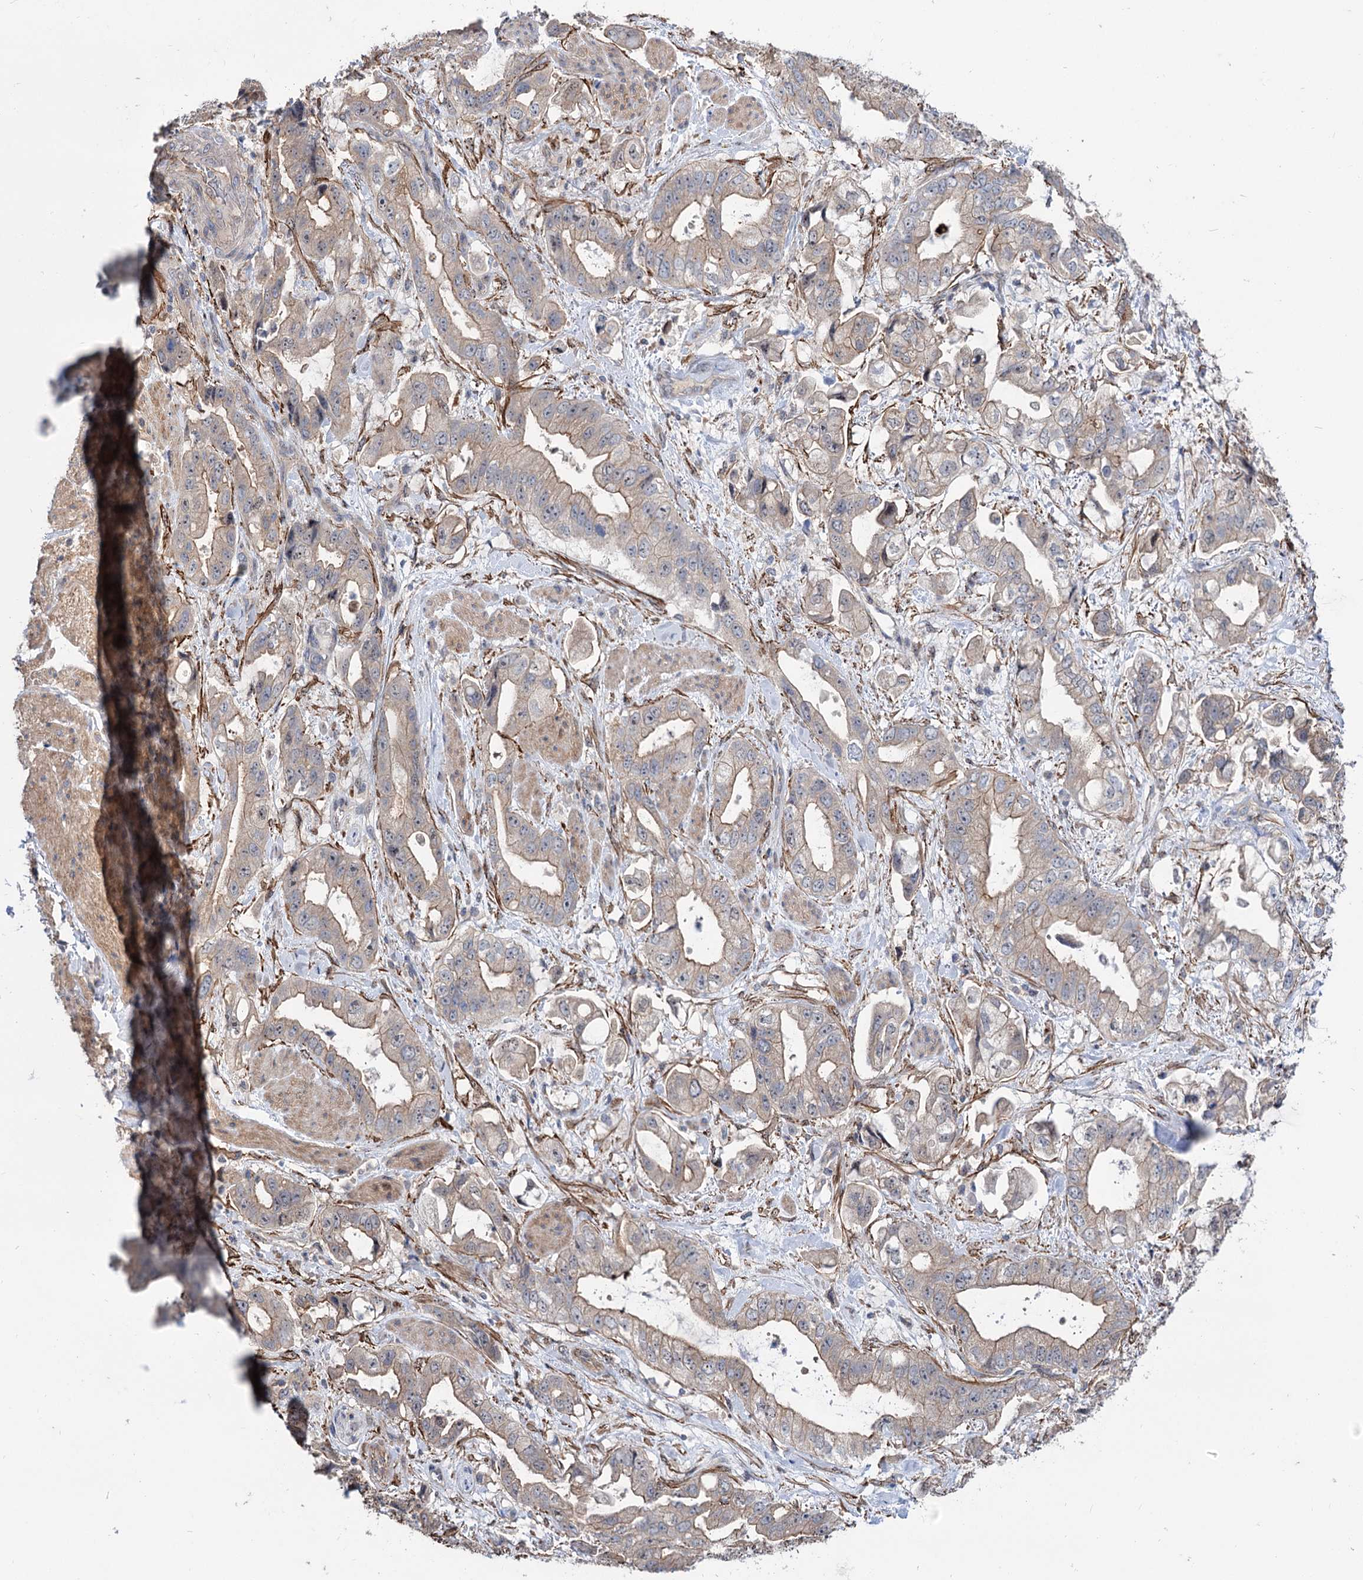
{"staining": {"intensity": "weak", "quantity": "25%-75%", "location": "cytoplasmic/membranous"}, "tissue": "stomach cancer", "cell_type": "Tumor cells", "image_type": "cancer", "snomed": [{"axis": "morphology", "description": "Adenocarcinoma, NOS"}, {"axis": "topography", "description": "Stomach"}], "caption": "IHC photomicrograph of neoplastic tissue: human stomach cancer stained using immunohistochemistry (IHC) demonstrates low levels of weak protein expression localized specifically in the cytoplasmic/membranous of tumor cells, appearing as a cytoplasmic/membranous brown color.", "gene": "SEC24A", "patient": {"sex": "male", "age": 62}}